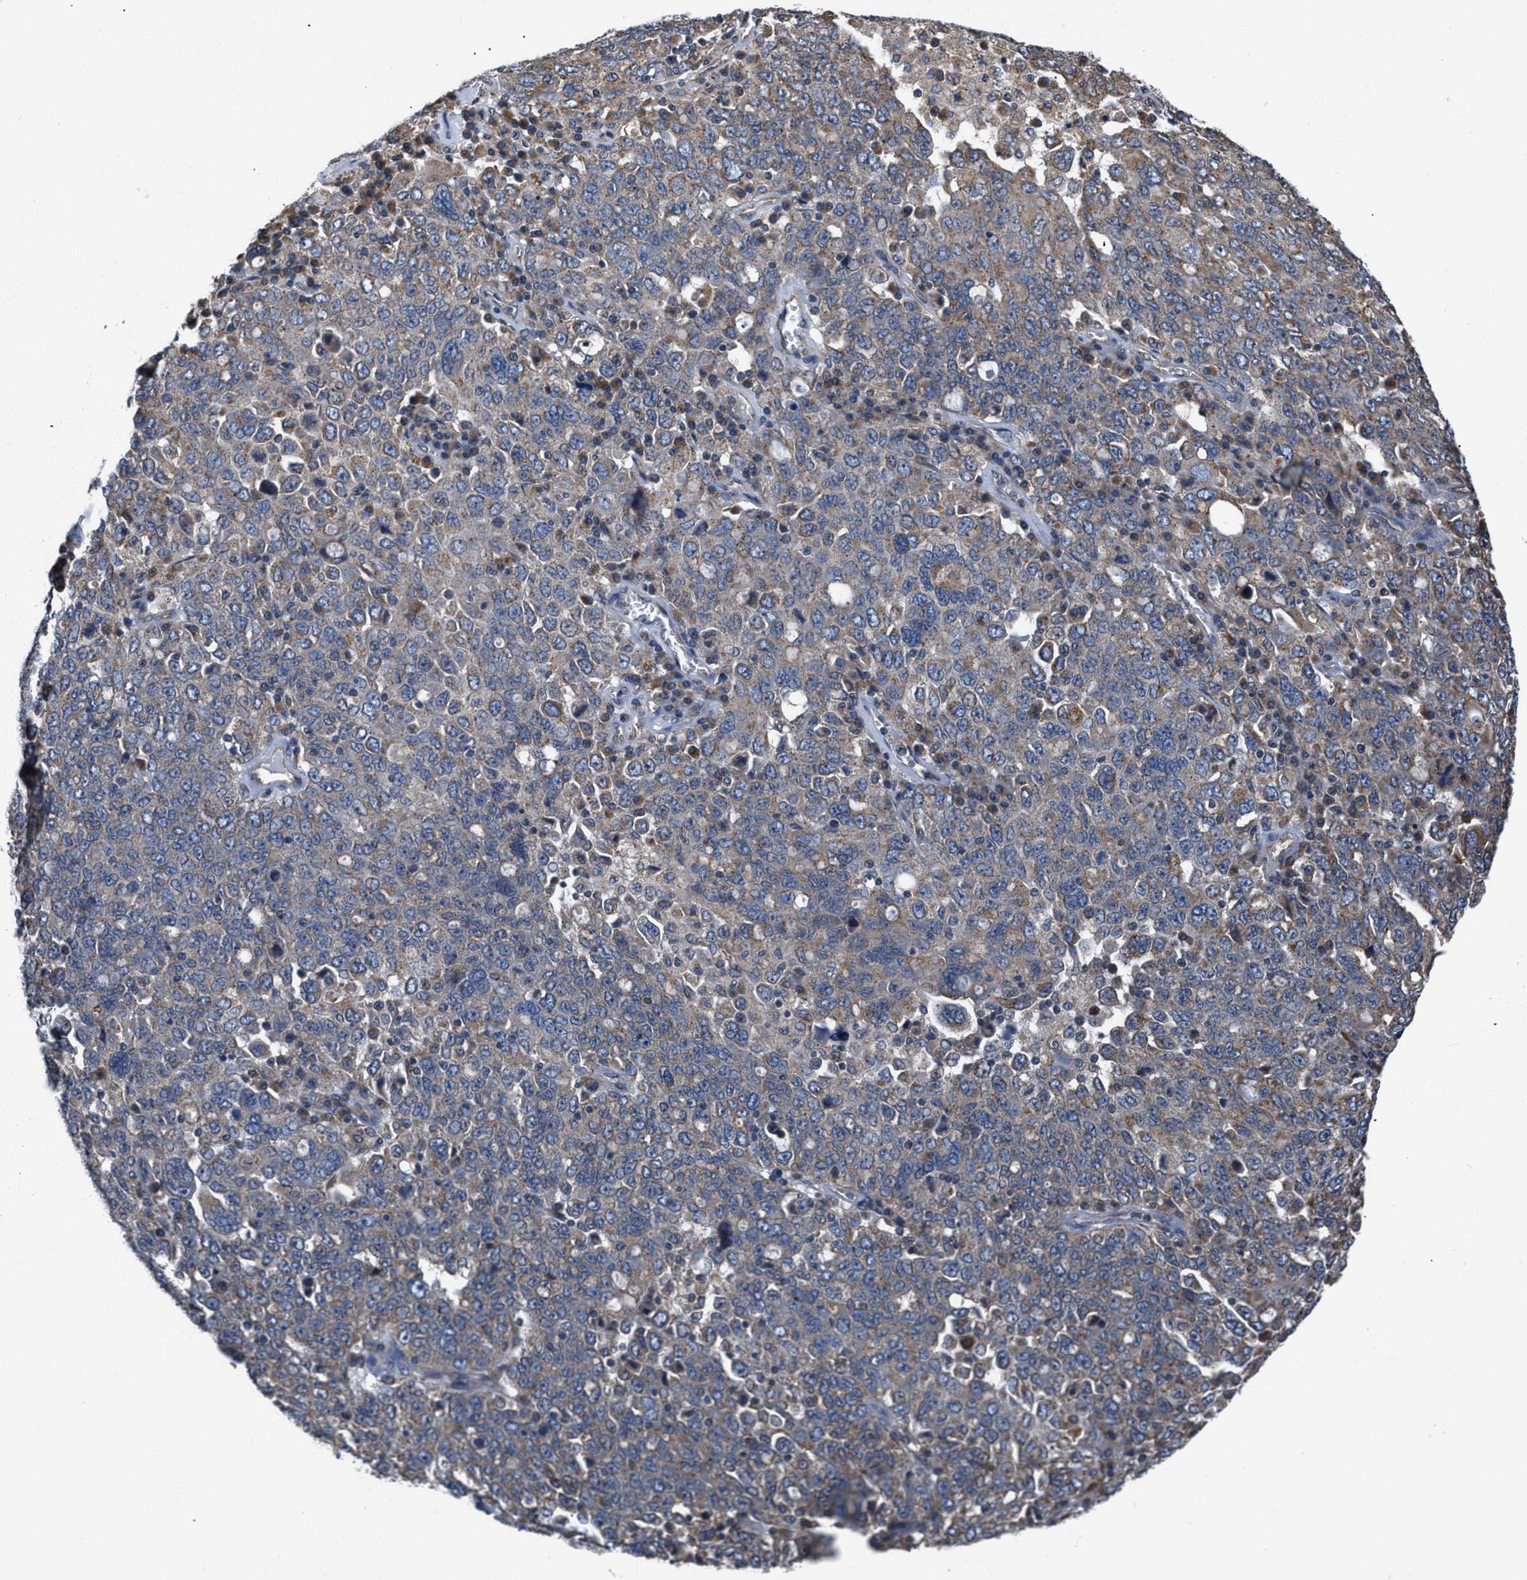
{"staining": {"intensity": "weak", "quantity": ">75%", "location": "cytoplasmic/membranous"}, "tissue": "ovarian cancer", "cell_type": "Tumor cells", "image_type": "cancer", "snomed": [{"axis": "morphology", "description": "Carcinoma, endometroid"}, {"axis": "topography", "description": "Ovary"}], "caption": "Immunohistochemical staining of human ovarian cancer shows low levels of weak cytoplasmic/membranous expression in about >75% of tumor cells.", "gene": "CEP128", "patient": {"sex": "female", "age": 62}}